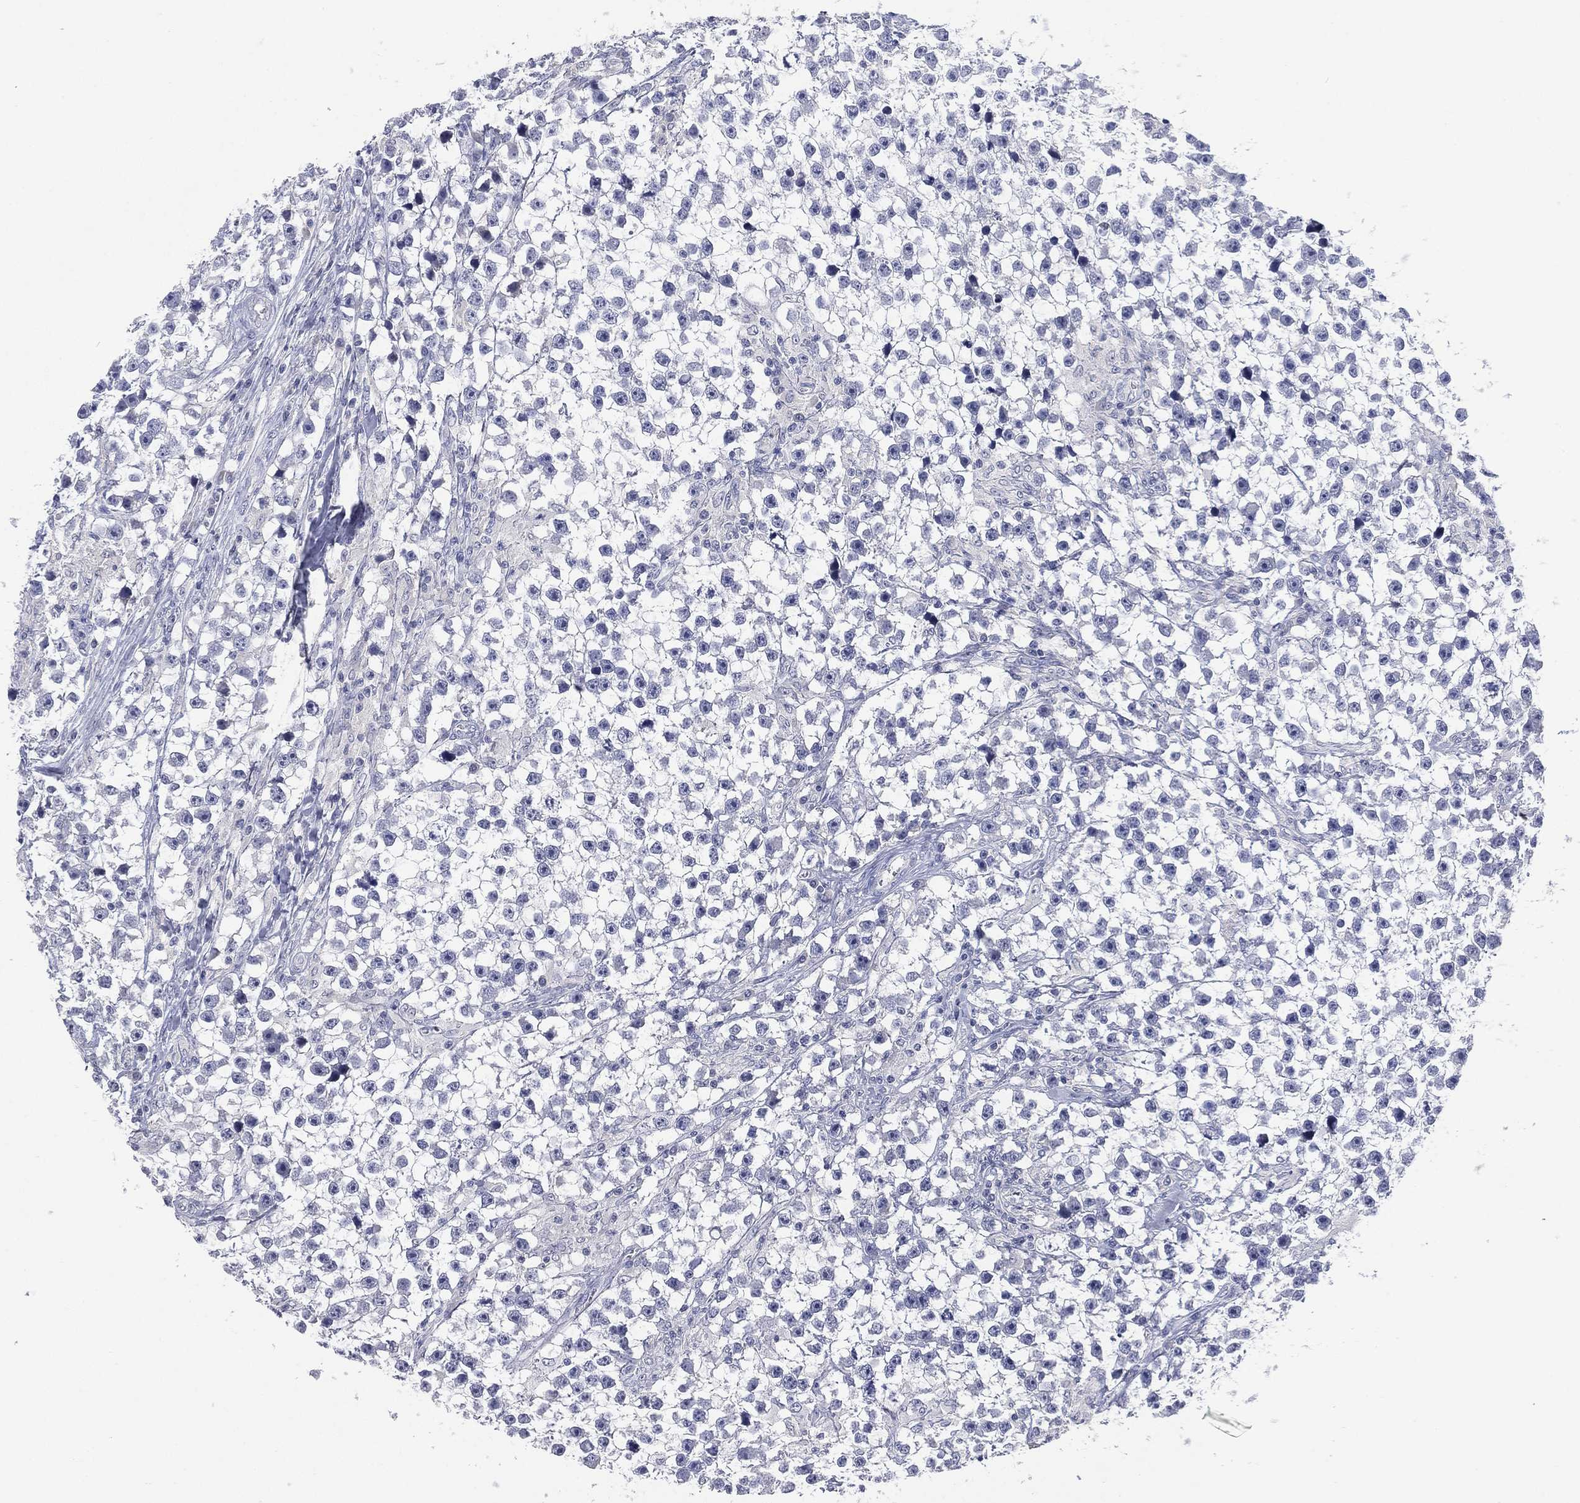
{"staining": {"intensity": "negative", "quantity": "none", "location": "none"}, "tissue": "testis cancer", "cell_type": "Tumor cells", "image_type": "cancer", "snomed": [{"axis": "morphology", "description": "Seminoma, NOS"}, {"axis": "topography", "description": "Testis"}], "caption": "Tumor cells show no significant protein staining in testis cancer. (Brightfield microscopy of DAB immunohistochemistry (IHC) at high magnification).", "gene": "KRT35", "patient": {"sex": "male", "age": 59}}